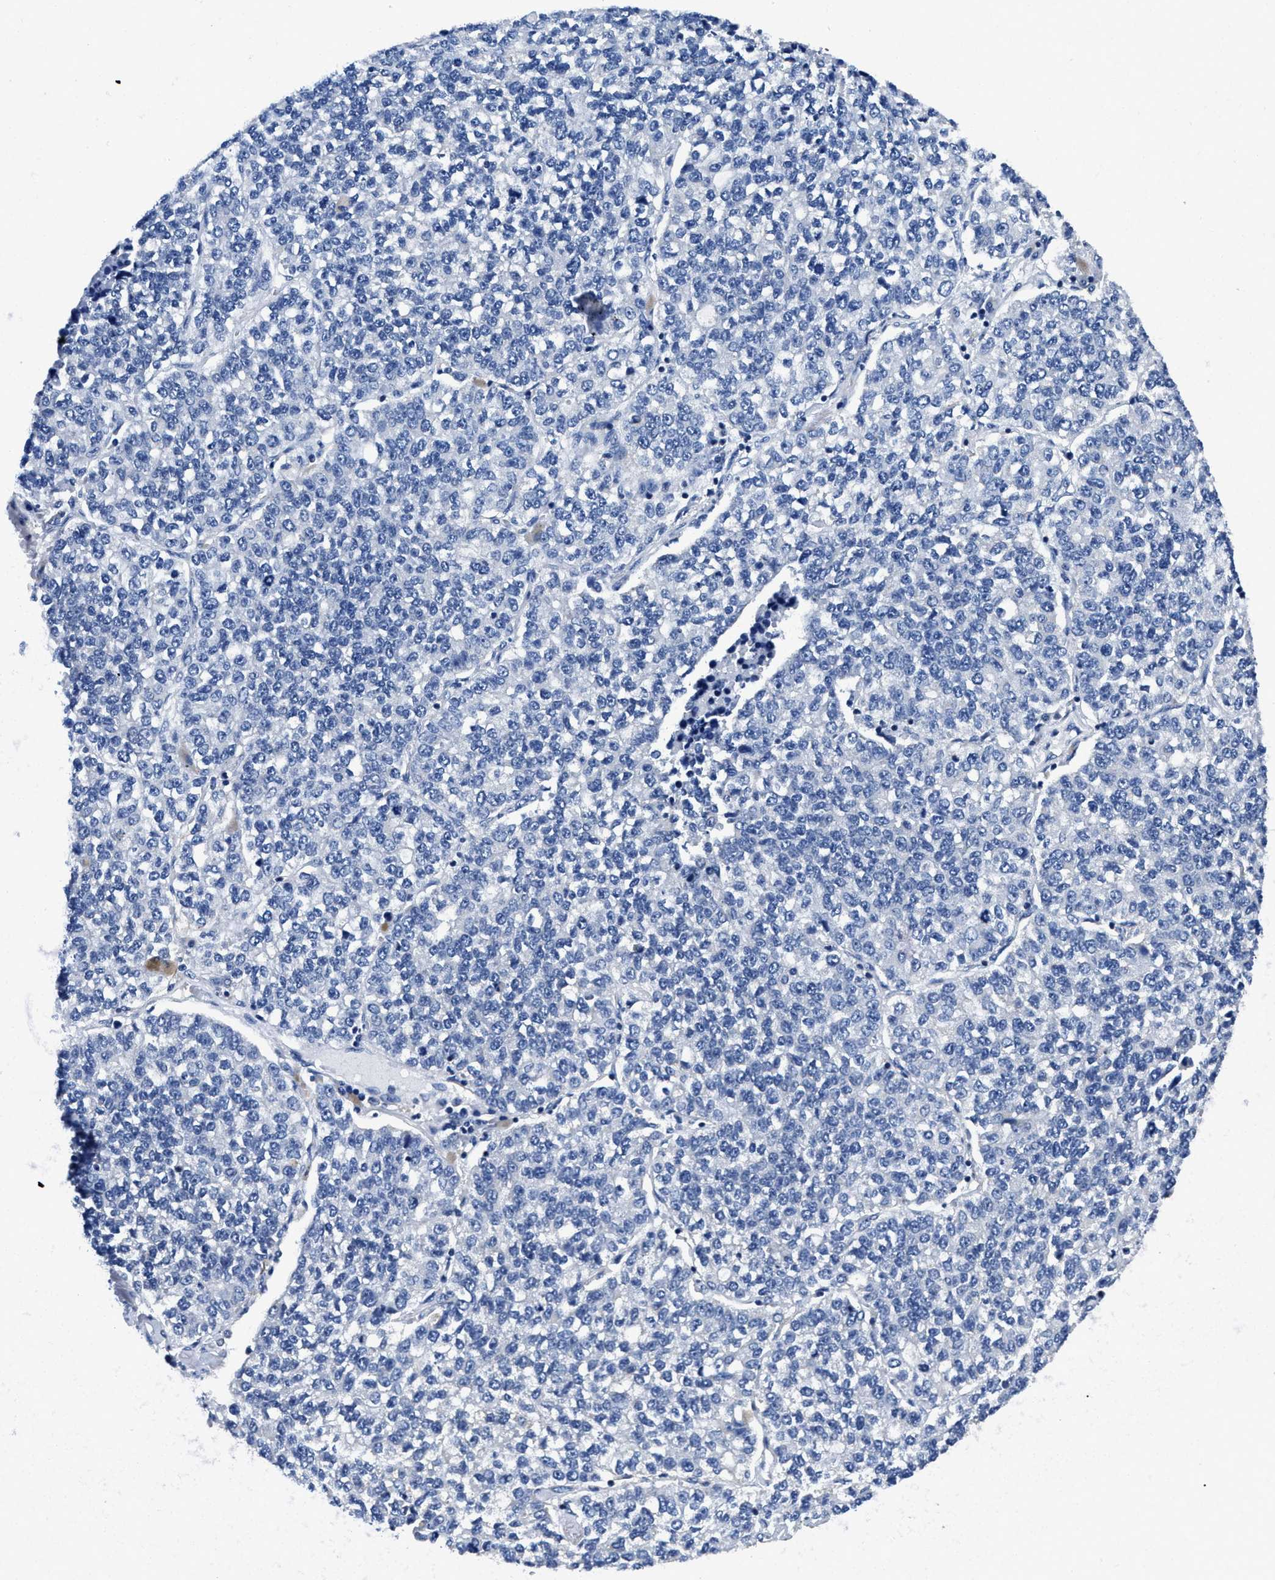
{"staining": {"intensity": "negative", "quantity": "none", "location": "none"}, "tissue": "lung cancer", "cell_type": "Tumor cells", "image_type": "cancer", "snomed": [{"axis": "morphology", "description": "Adenocarcinoma, NOS"}, {"axis": "topography", "description": "Lung"}], "caption": "The IHC image has no significant positivity in tumor cells of adenocarcinoma (lung) tissue. (Stains: DAB (3,3'-diaminobenzidine) immunohistochemistry (IHC) with hematoxylin counter stain, Microscopy: brightfield microscopy at high magnification).", "gene": "SLC35F1", "patient": {"sex": "male", "age": 49}}